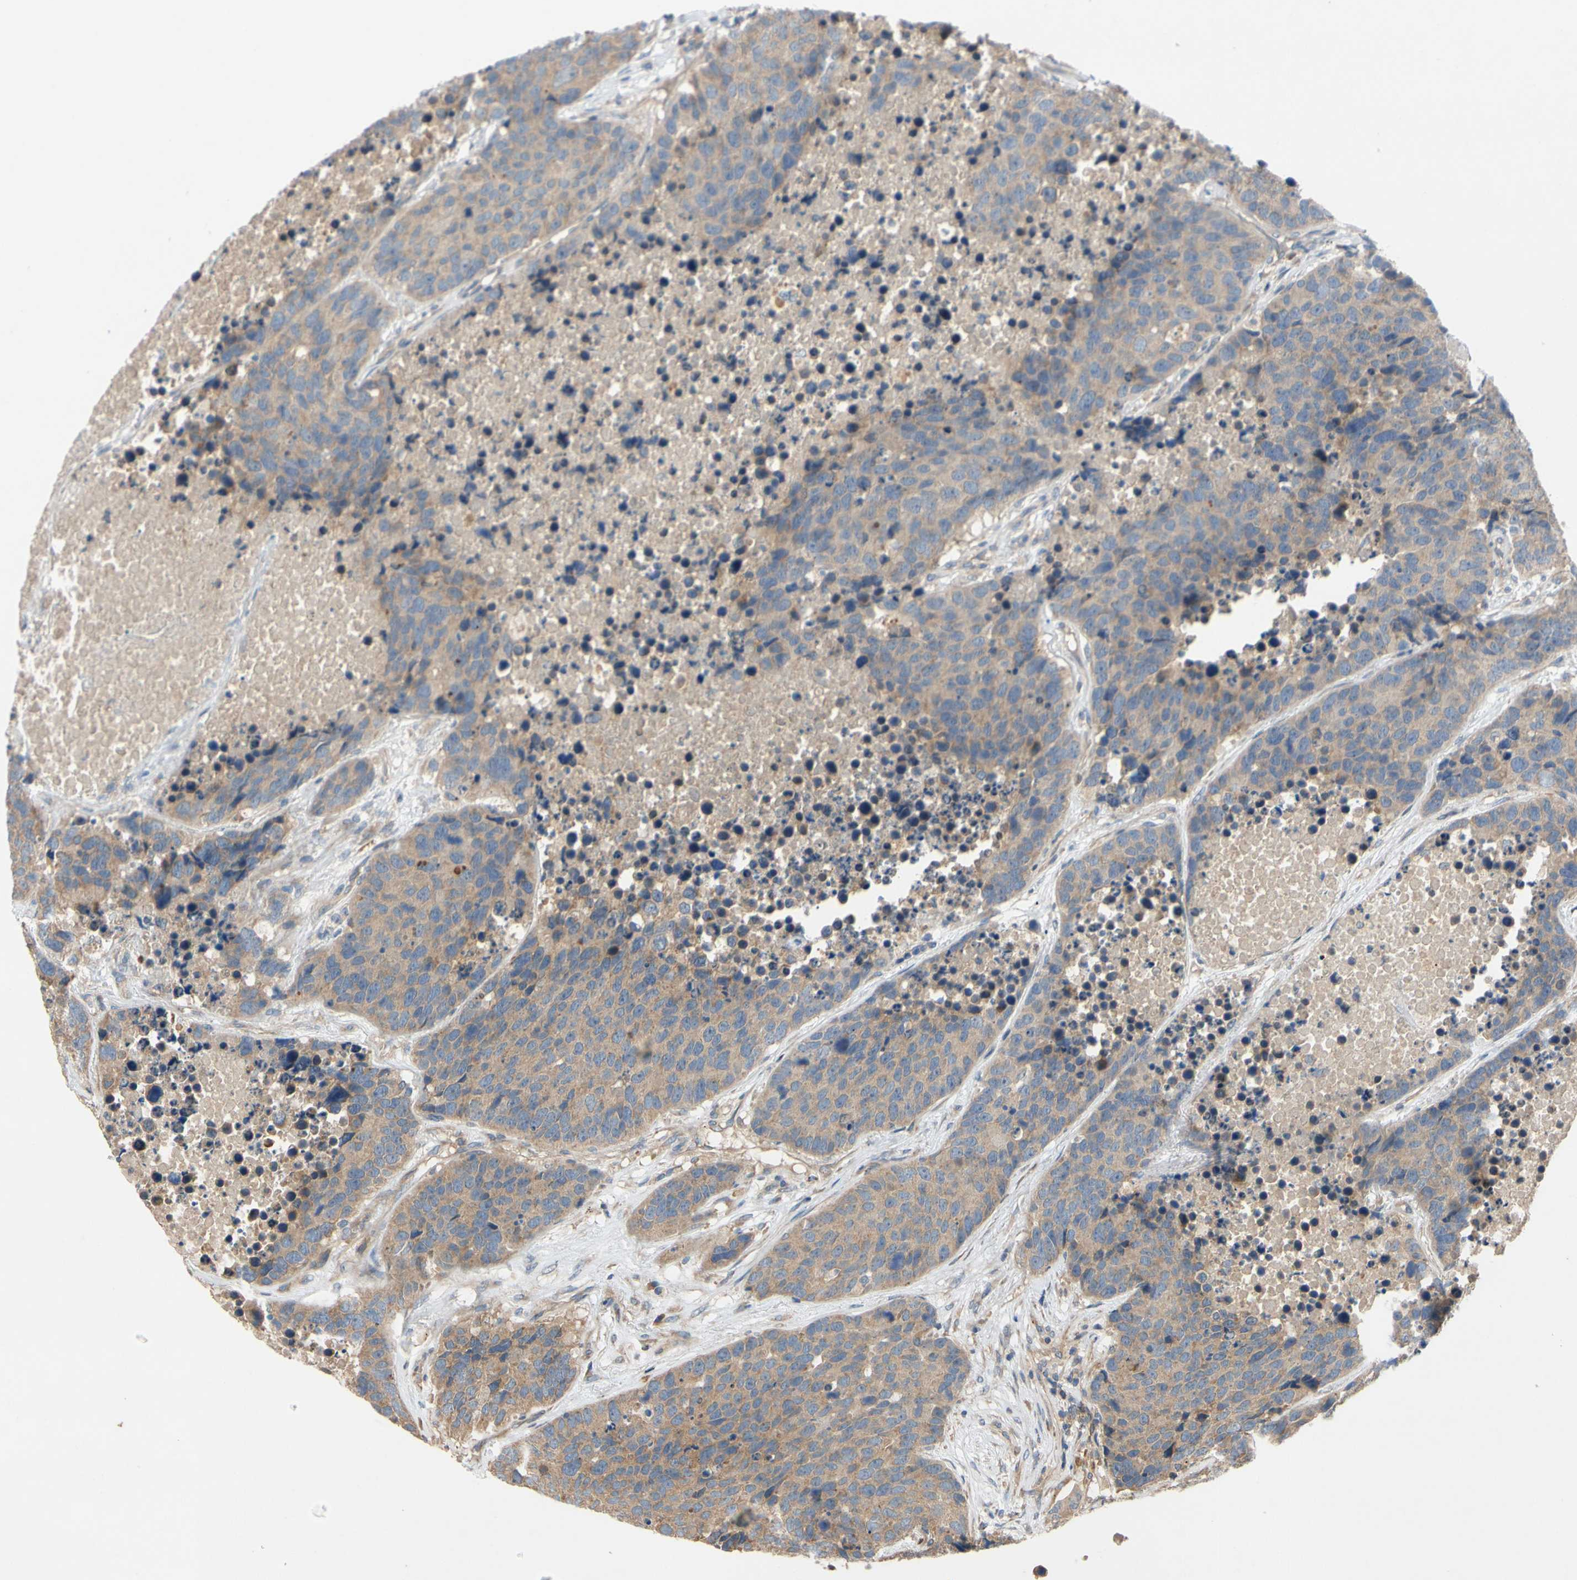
{"staining": {"intensity": "moderate", "quantity": ">75%", "location": "cytoplasmic/membranous"}, "tissue": "carcinoid", "cell_type": "Tumor cells", "image_type": "cancer", "snomed": [{"axis": "morphology", "description": "Carcinoid, malignant, NOS"}, {"axis": "topography", "description": "Lung"}], "caption": "This is an image of immunohistochemistry staining of carcinoid, which shows moderate positivity in the cytoplasmic/membranous of tumor cells.", "gene": "MBTPS2", "patient": {"sex": "male", "age": 60}}